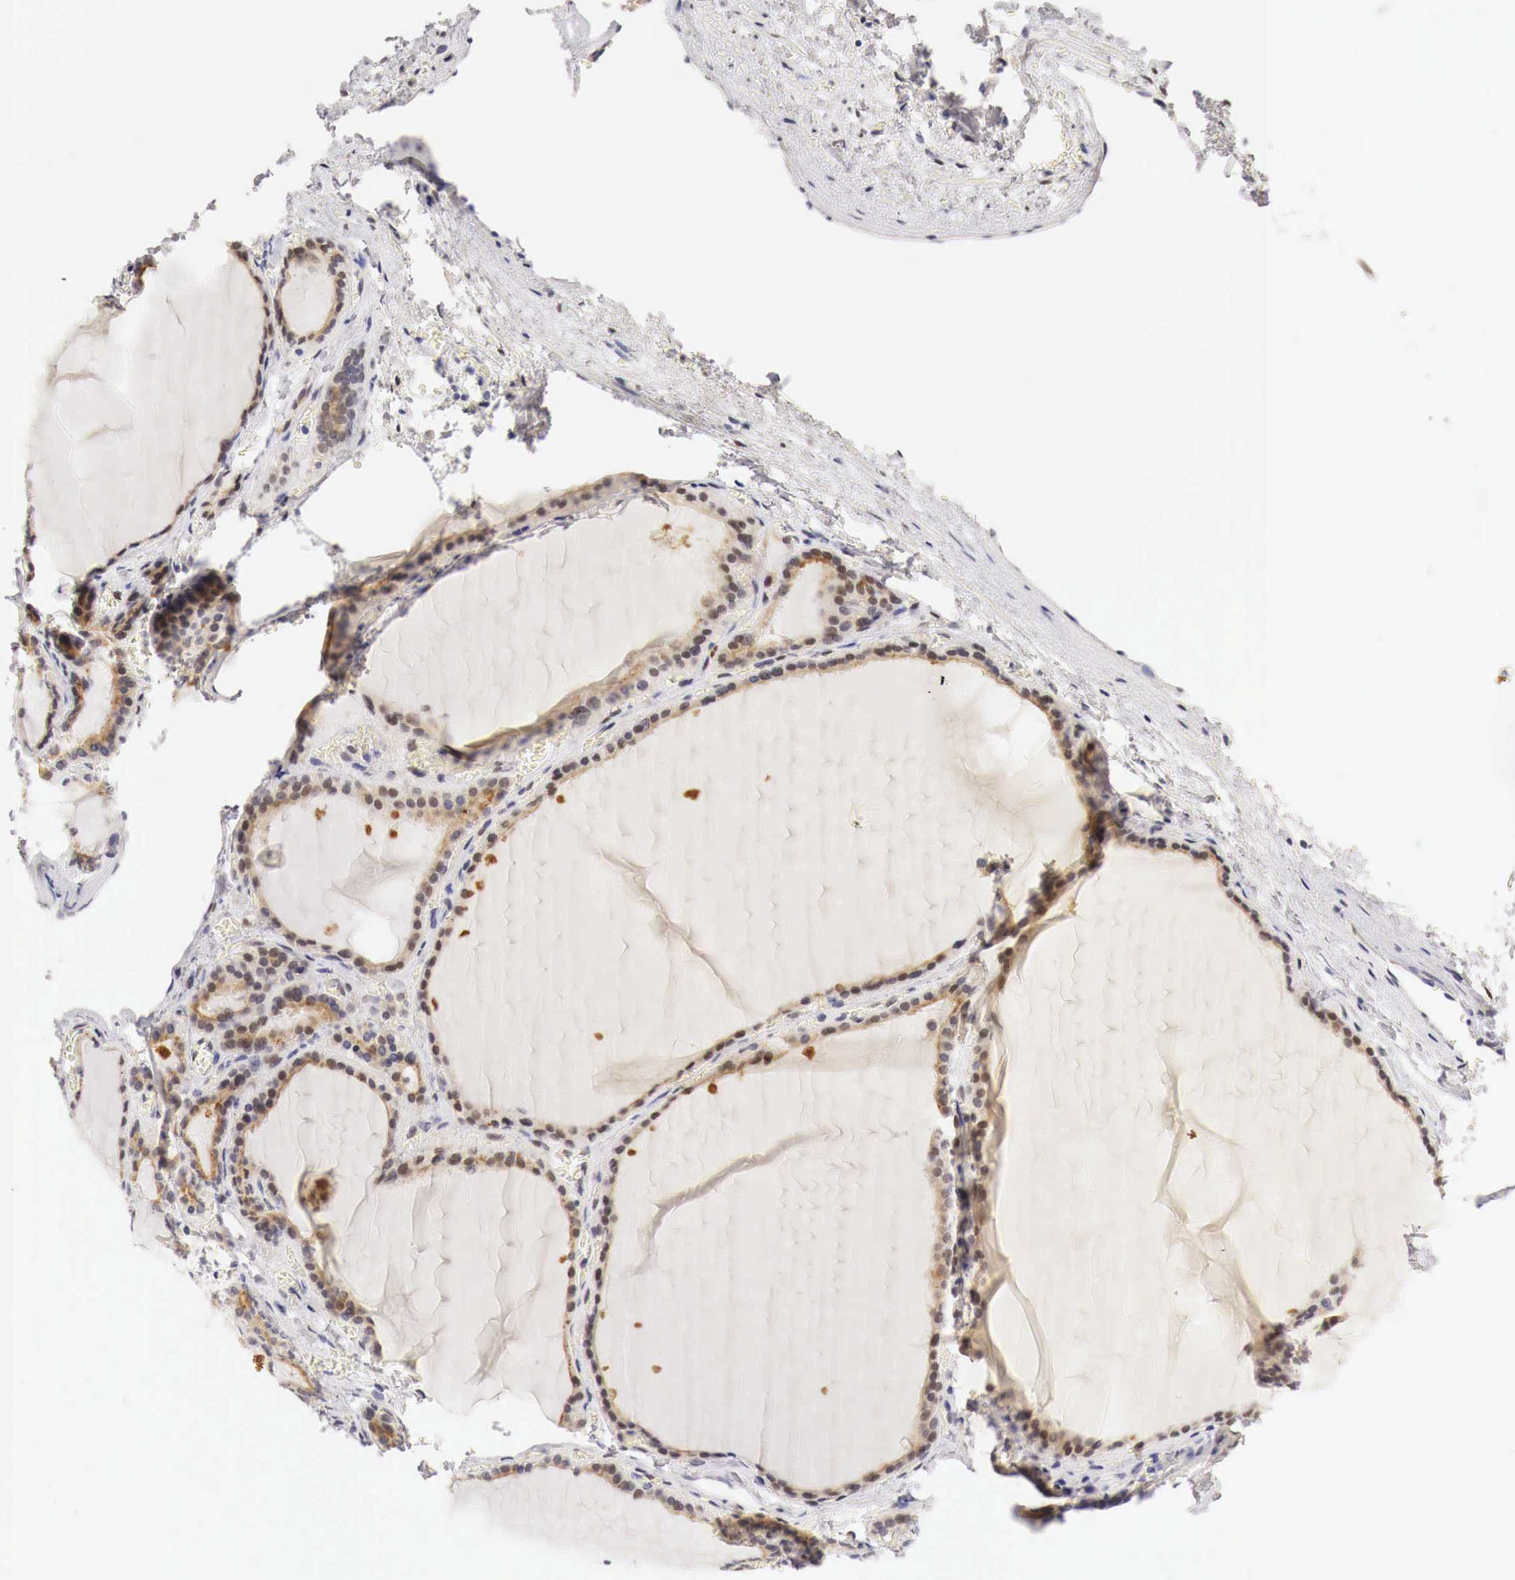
{"staining": {"intensity": "moderate", "quantity": ">75%", "location": "cytoplasmic/membranous,nuclear"}, "tissue": "thyroid gland", "cell_type": "Glandular cells", "image_type": "normal", "snomed": [{"axis": "morphology", "description": "Normal tissue, NOS"}, {"axis": "topography", "description": "Thyroid gland"}], "caption": "Protein staining exhibits moderate cytoplasmic/membranous,nuclear positivity in approximately >75% of glandular cells in normal thyroid gland.", "gene": "CASP3", "patient": {"sex": "female", "age": 55}}